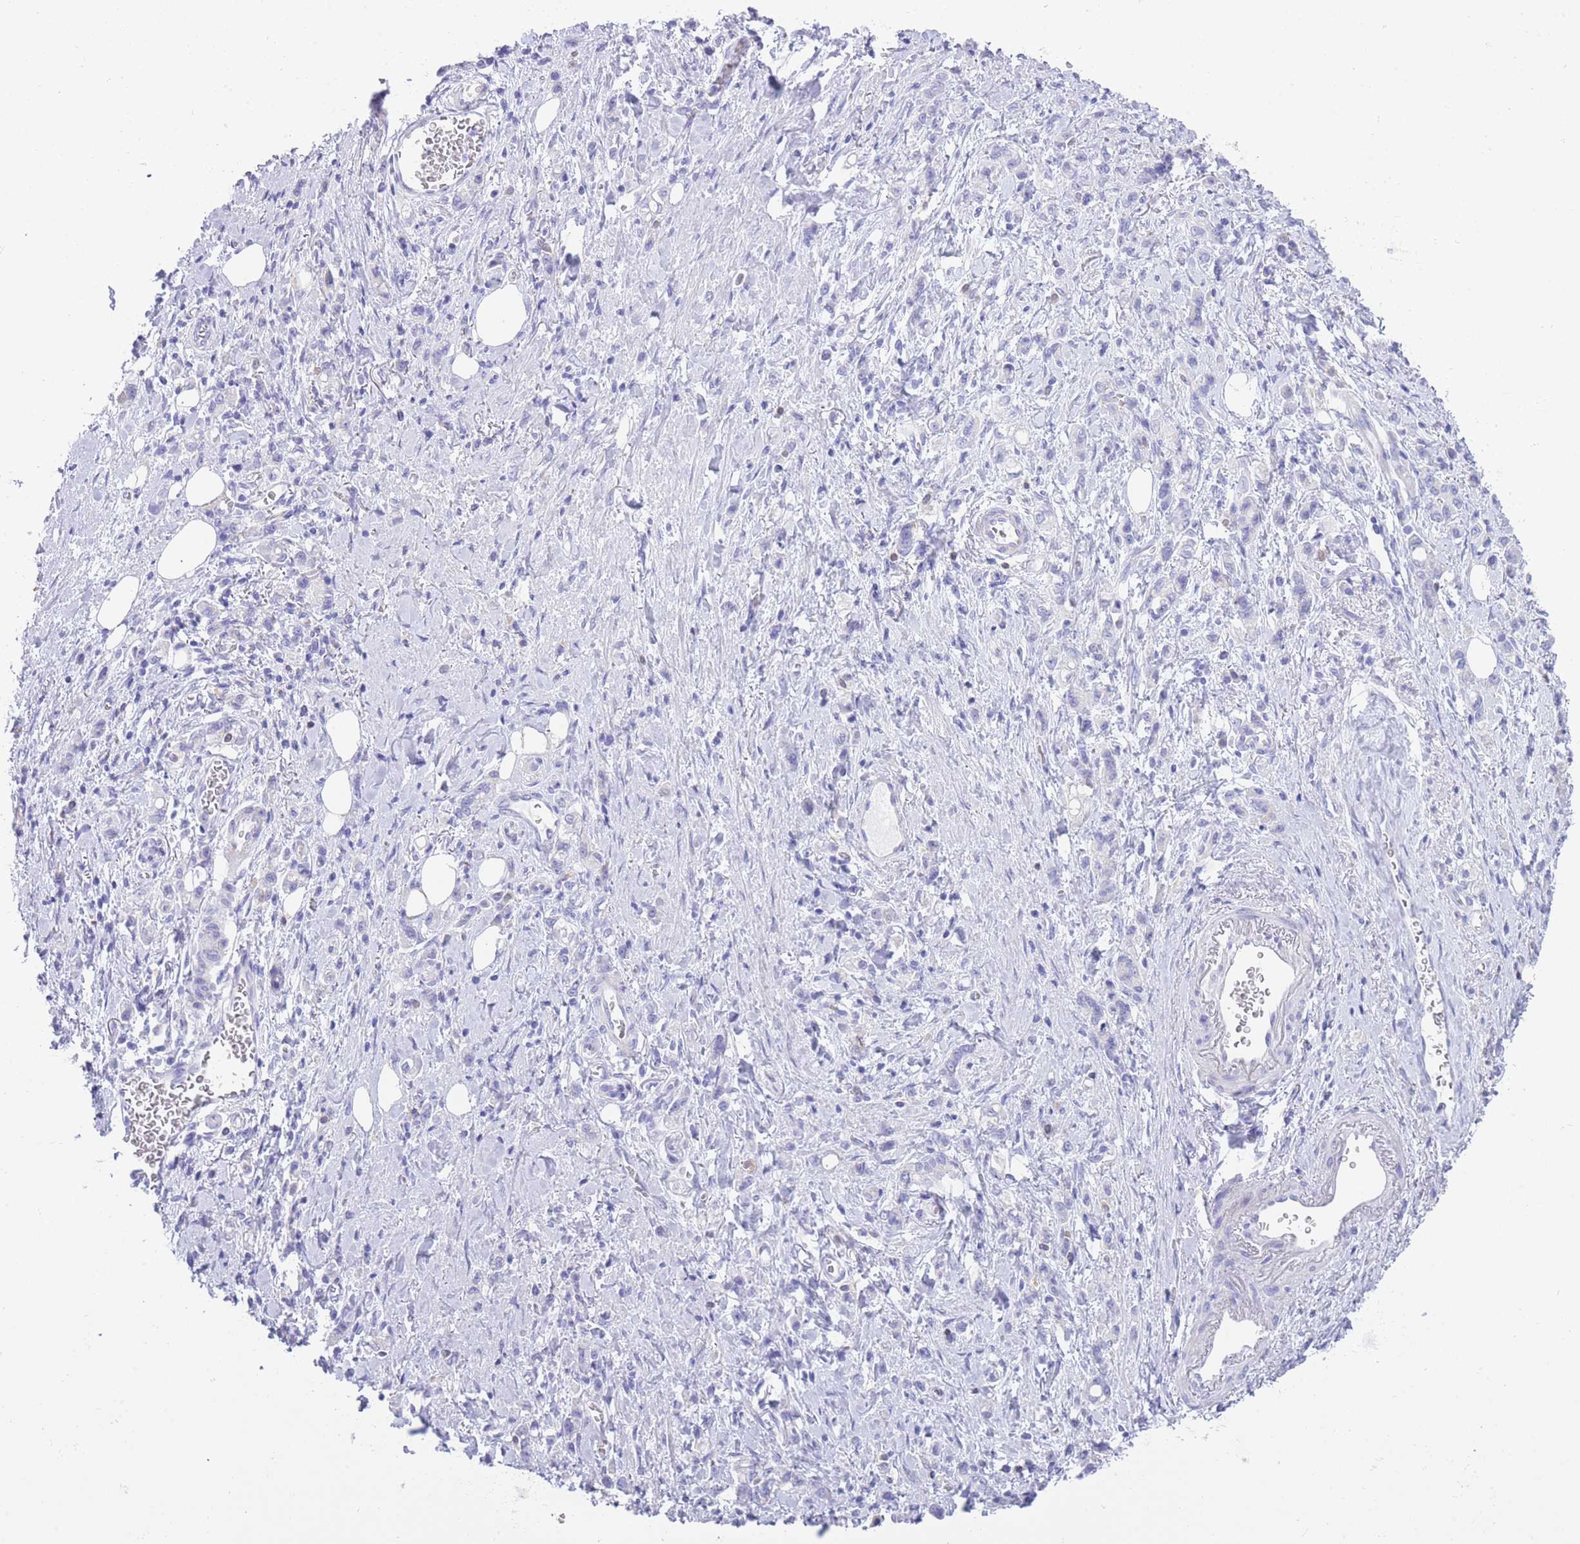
{"staining": {"intensity": "negative", "quantity": "none", "location": "none"}, "tissue": "stomach cancer", "cell_type": "Tumor cells", "image_type": "cancer", "snomed": [{"axis": "morphology", "description": "Adenocarcinoma, NOS"}, {"axis": "topography", "description": "Stomach"}], "caption": "Immunohistochemistry photomicrograph of stomach adenocarcinoma stained for a protein (brown), which reveals no expression in tumor cells.", "gene": "QTRT1", "patient": {"sex": "male", "age": 77}}